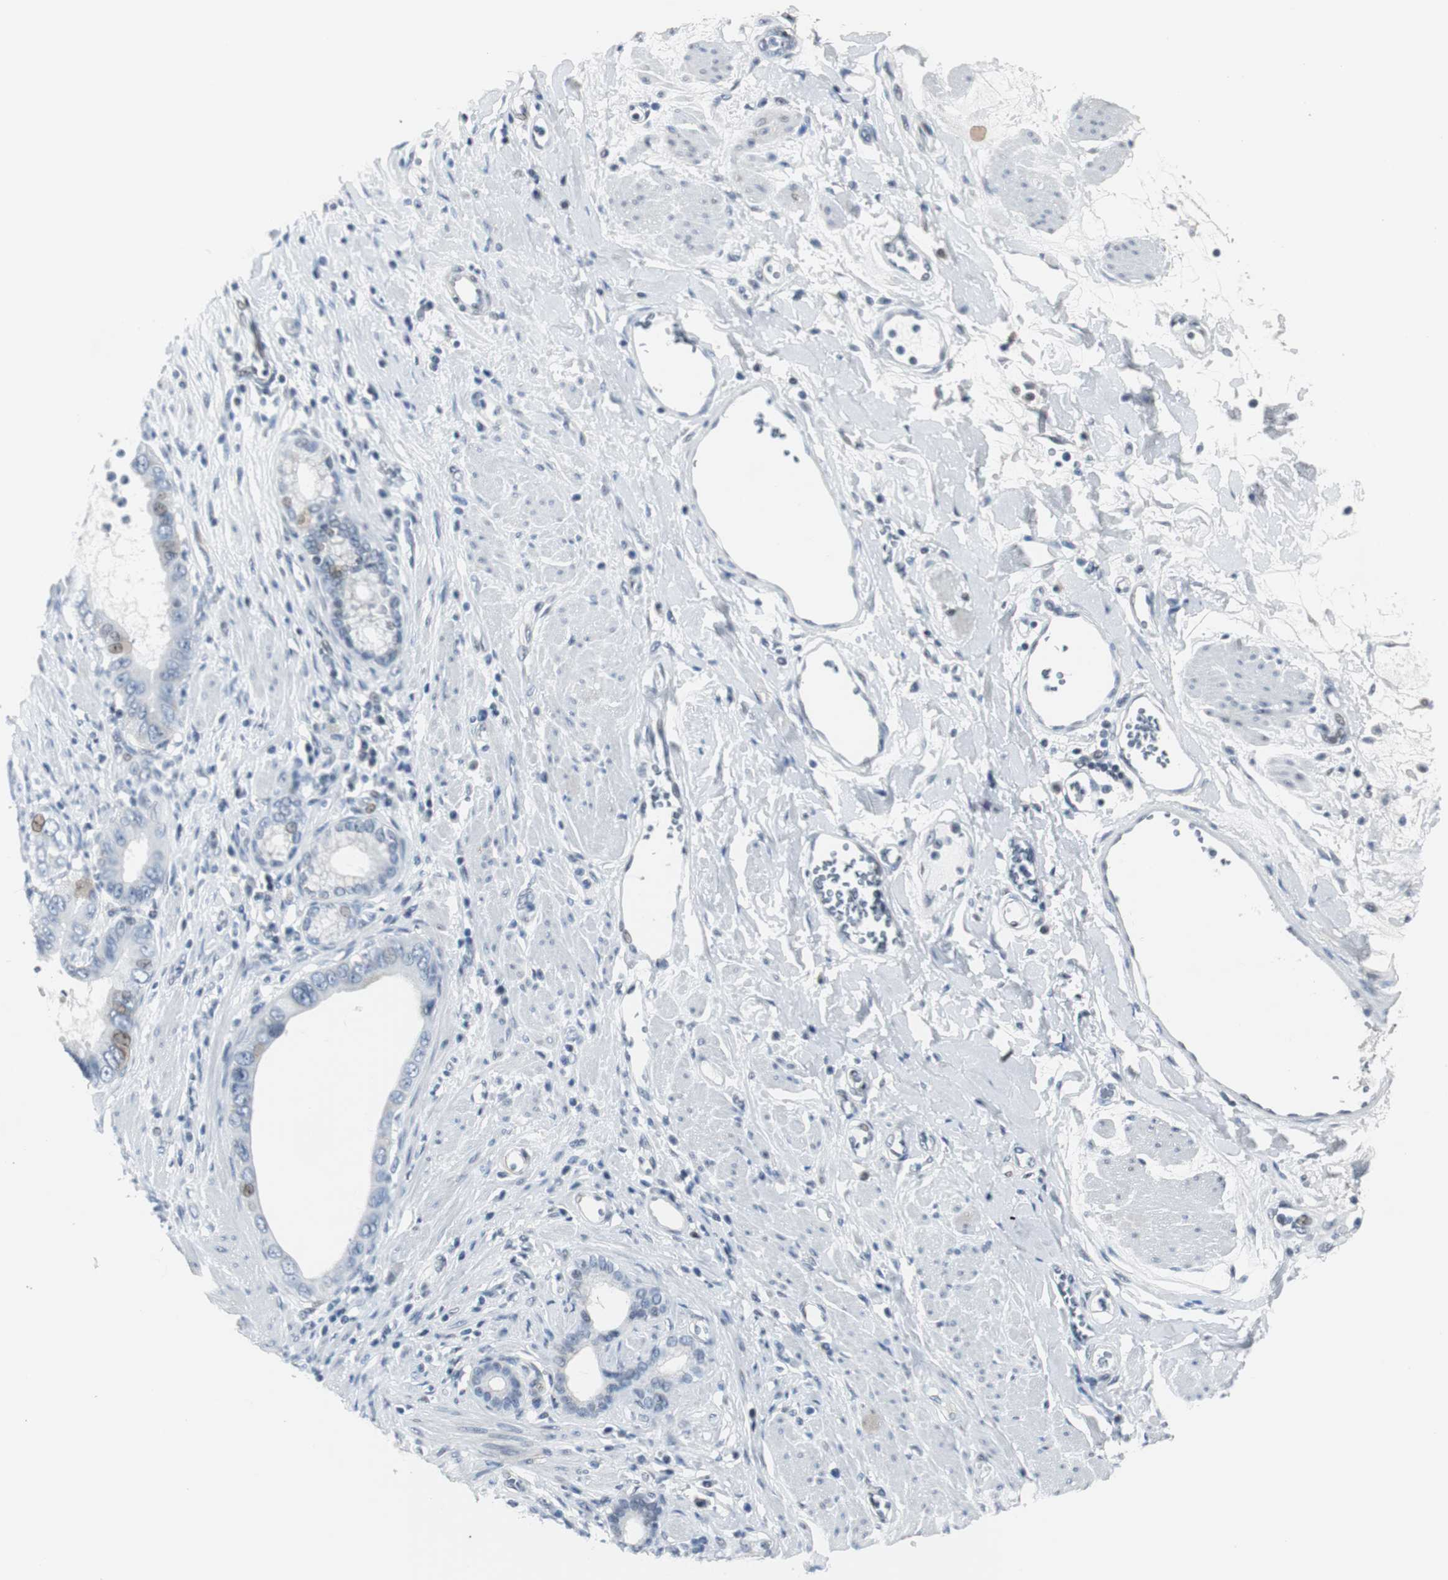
{"staining": {"intensity": "weak", "quantity": "<25%", "location": "nuclear"}, "tissue": "pancreatic cancer", "cell_type": "Tumor cells", "image_type": "cancer", "snomed": [{"axis": "morphology", "description": "Normal tissue, NOS"}, {"axis": "topography", "description": "Lymph node"}], "caption": "Immunohistochemistry histopathology image of pancreatic cancer stained for a protein (brown), which displays no expression in tumor cells.", "gene": "MTA1", "patient": {"sex": "male", "age": 50}}